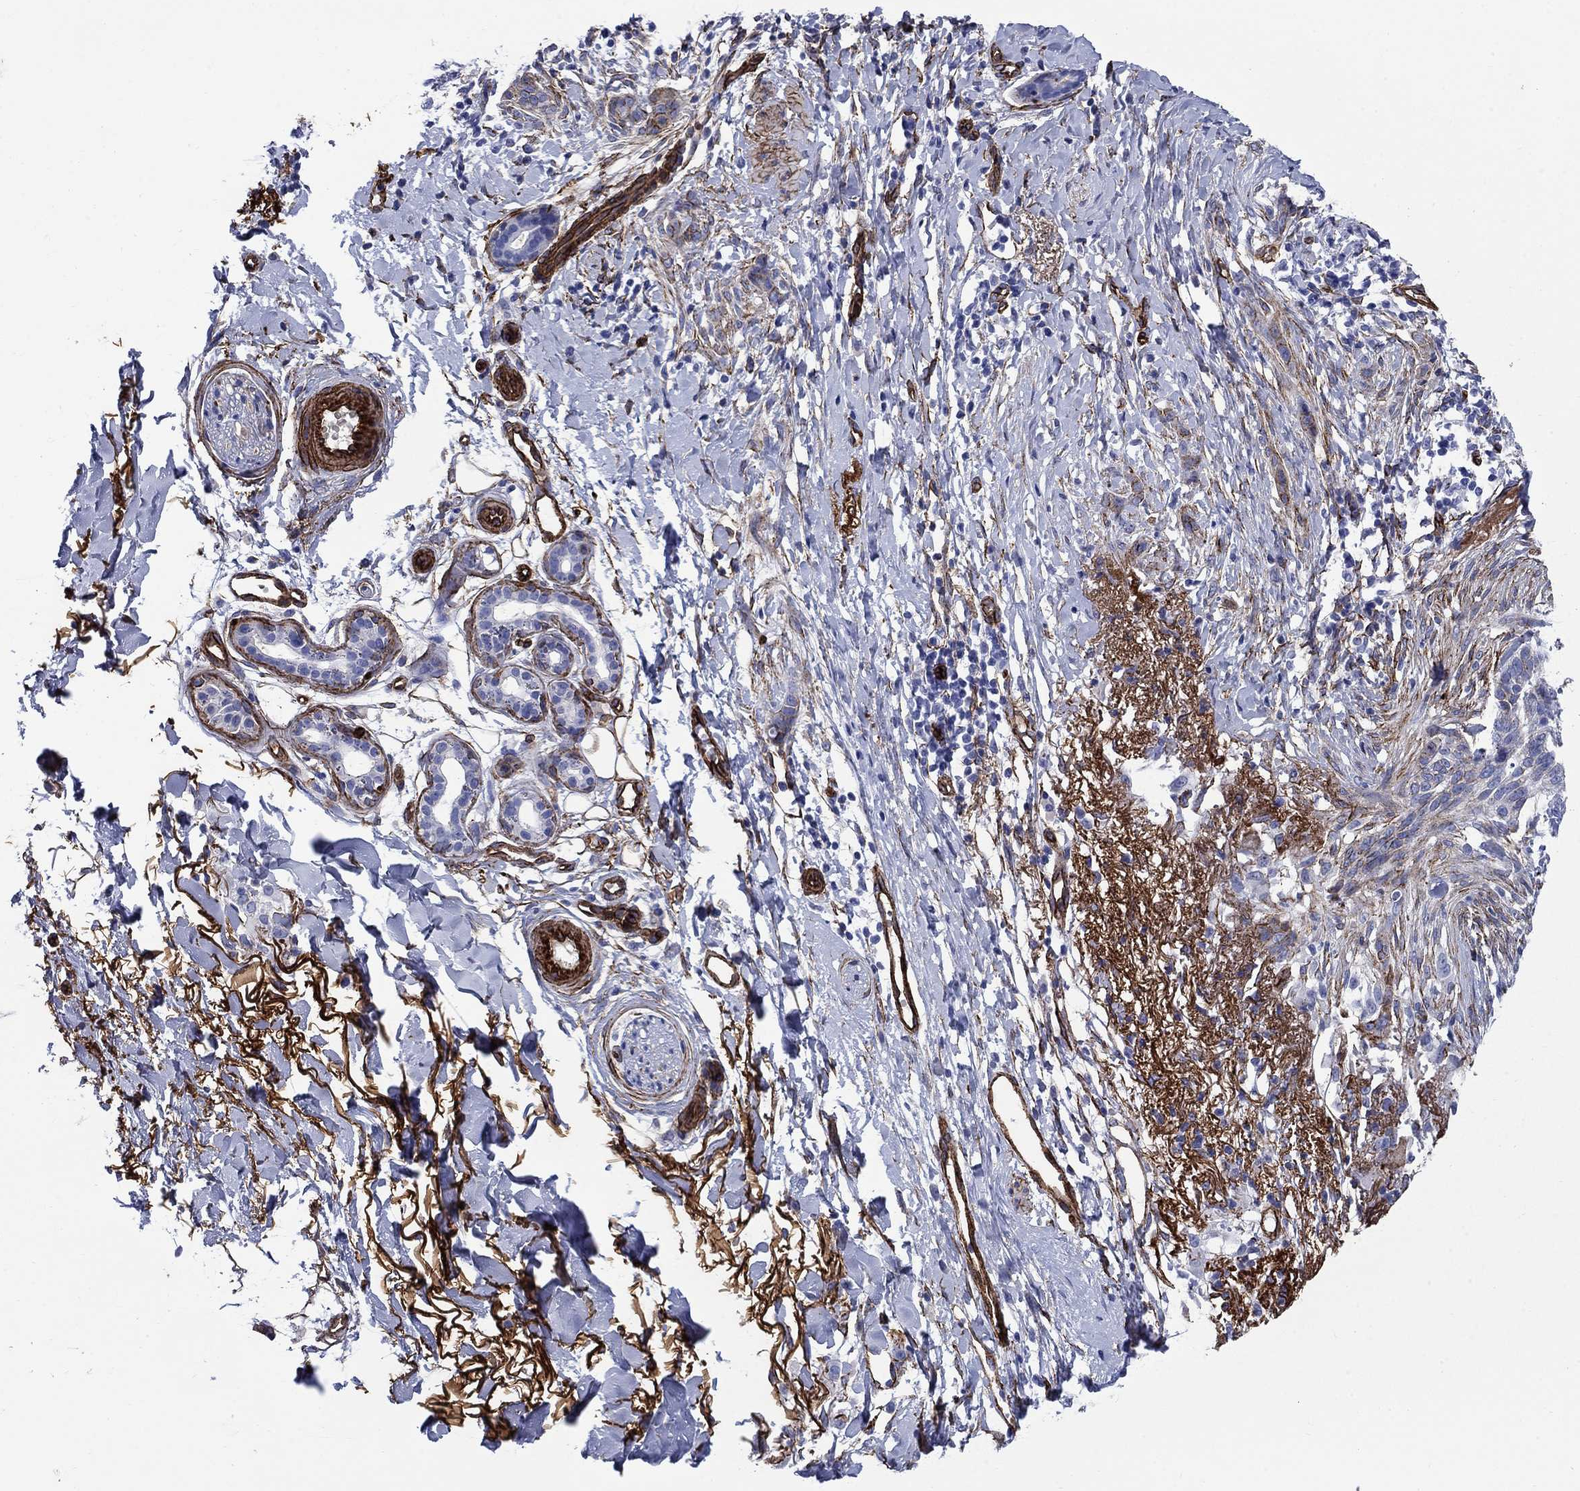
{"staining": {"intensity": "negative", "quantity": "none", "location": "none"}, "tissue": "skin cancer", "cell_type": "Tumor cells", "image_type": "cancer", "snomed": [{"axis": "morphology", "description": "Normal tissue, NOS"}, {"axis": "morphology", "description": "Basal cell carcinoma"}, {"axis": "topography", "description": "Skin"}], "caption": "This is an immunohistochemistry (IHC) micrograph of human skin cancer. There is no expression in tumor cells.", "gene": "VTN", "patient": {"sex": "male", "age": 84}}